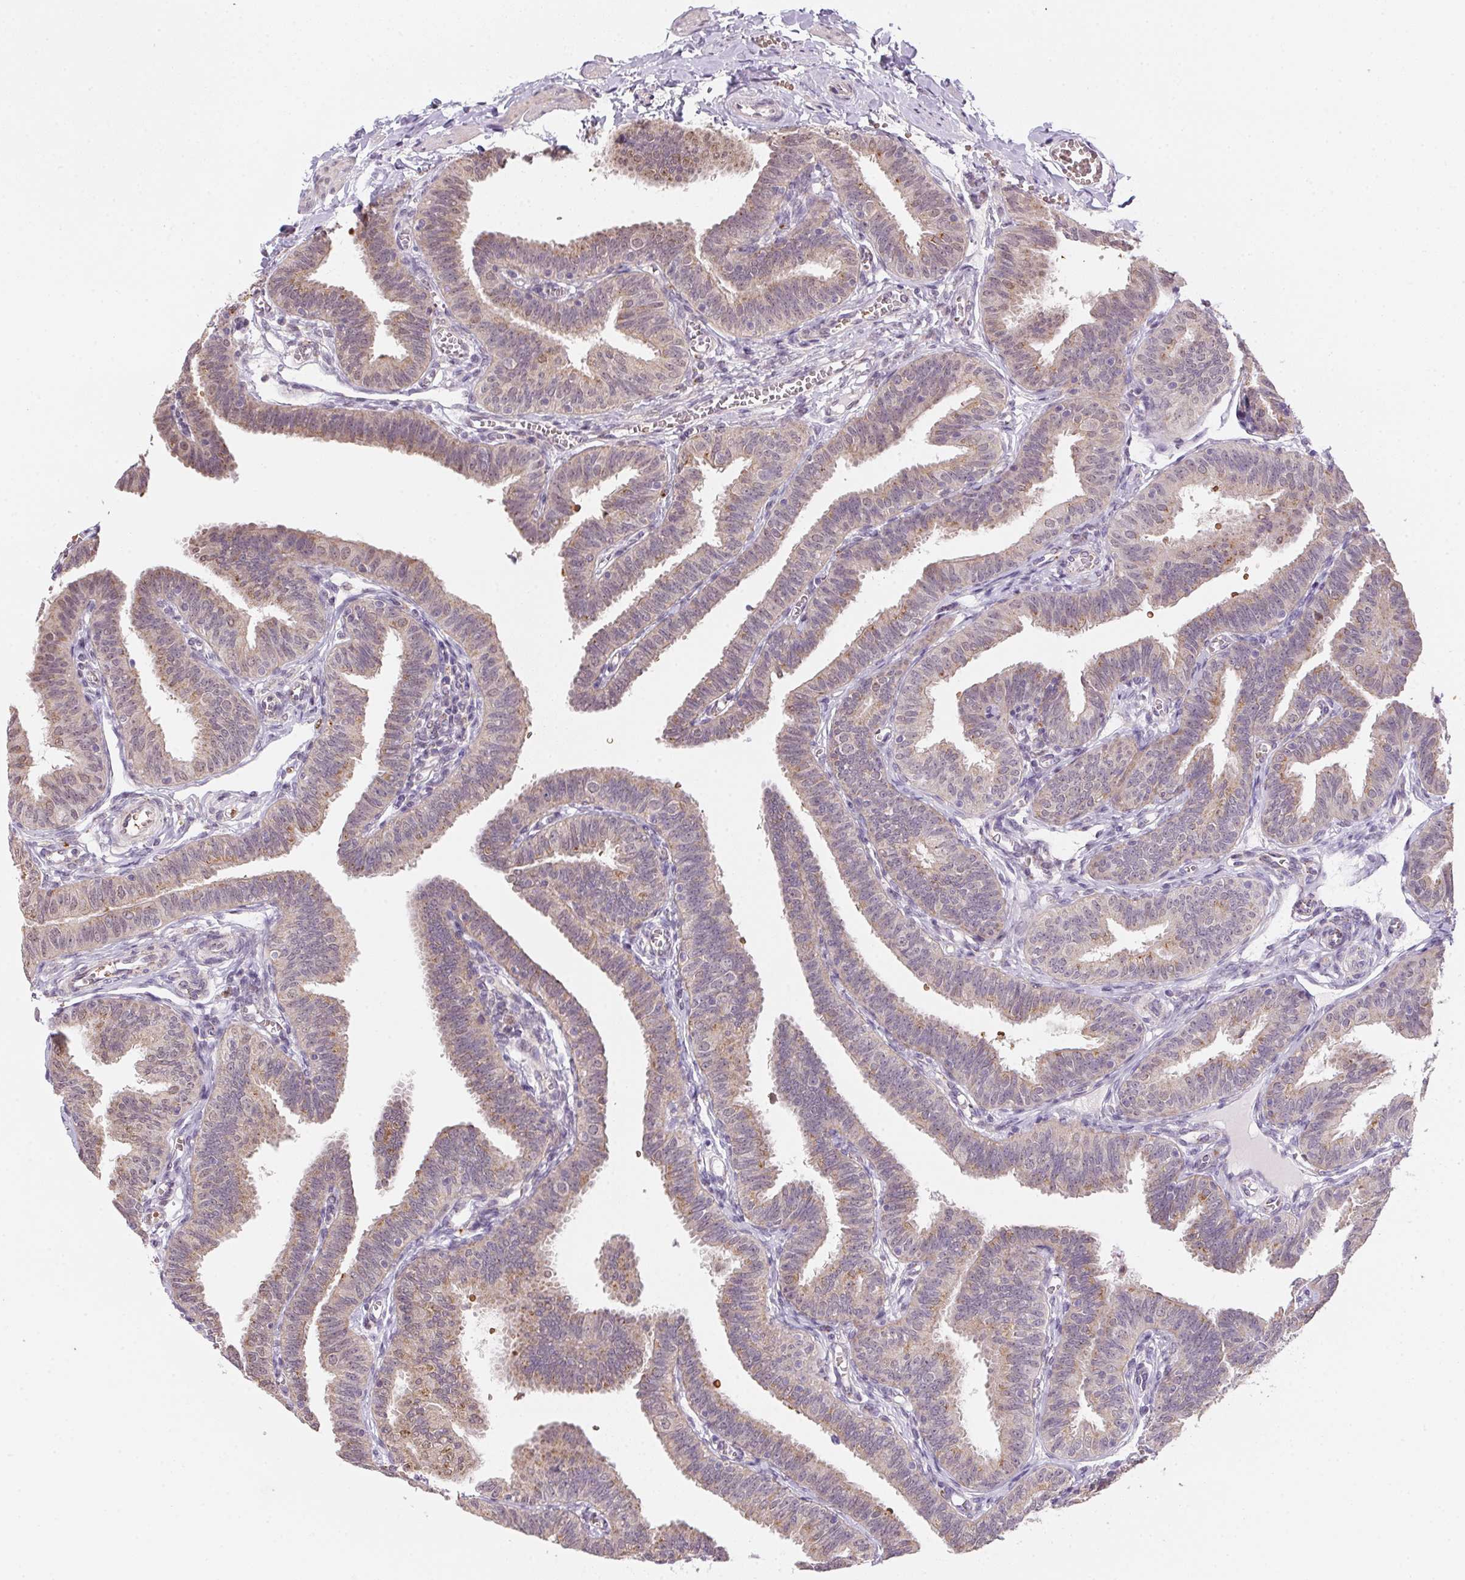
{"staining": {"intensity": "moderate", "quantity": "25%-75%", "location": "cytoplasmic/membranous"}, "tissue": "fallopian tube", "cell_type": "Glandular cells", "image_type": "normal", "snomed": [{"axis": "morphology", "description": "Normal tissue, NOS"}, {"axis": "topography", "description": "Fallopian tube"}], "caption": "Immunohistochemistry (IHC) photomicrograph of benign human fallopian tube stained for a protein (brown), which demonstrates medium levels of moderate cytoplasmic/membranous positivity in approximately 25%-75% of glandular cells.", "gene": "METTL13", "patient": {"sex": "female", "age": 25}}